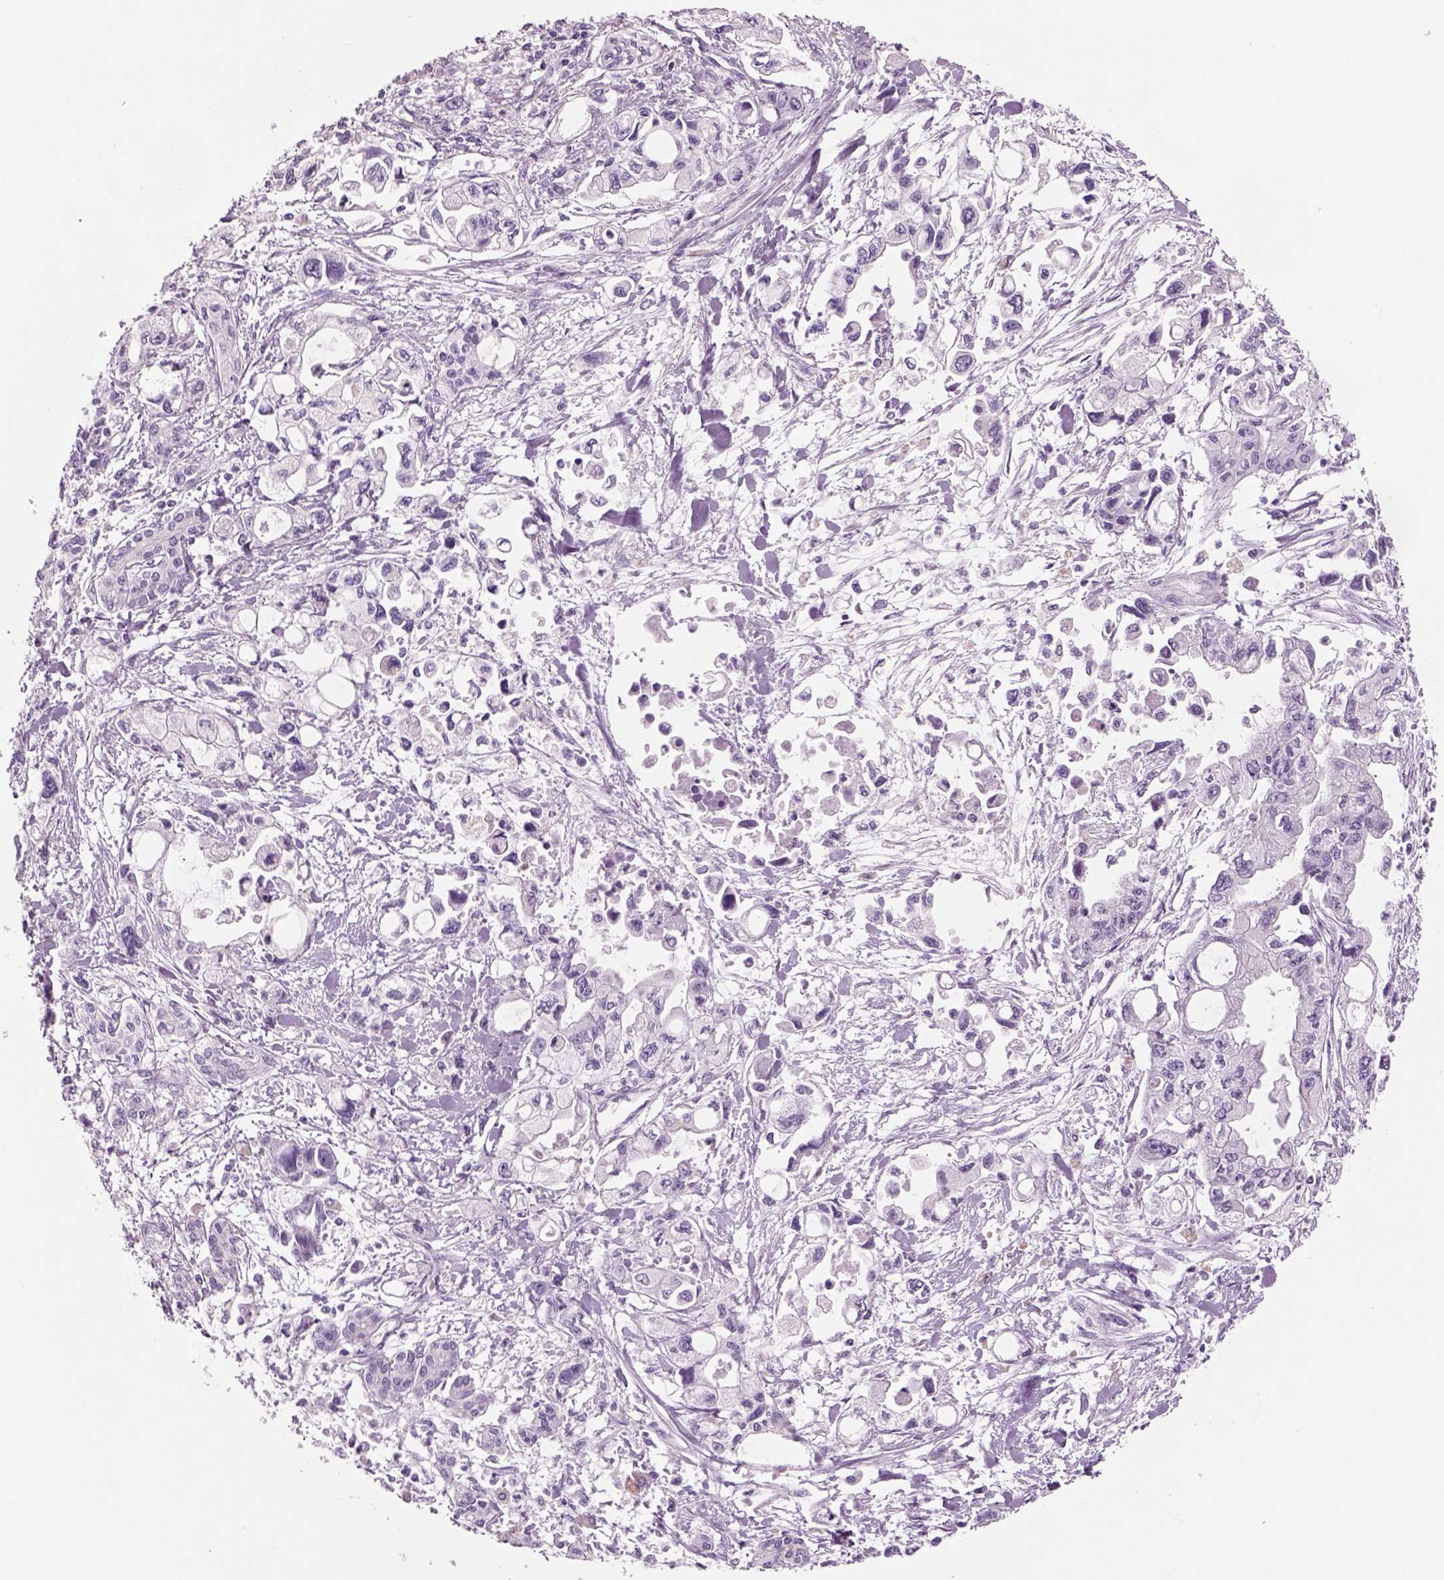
{"staining": {"intensity": "negative", "quantity": "none", "location": "none"}, "tissue": "pancreatic cancer", "cell_type": "Tumor cells", "image_type": "cancer", "snomed": [{"axis": "morphology", "description": "Adenocarcinoma, NOS"}, {"axis": "topography", "description": "Pancreas"}], "caption": "The immunohistochemistry histopathology image has no significant staining in tumor cells of pancreatic cancer (adenocarcinoma) tissue.", "gene": "RHO", "patient": {"sex": "female", "age": 61}}